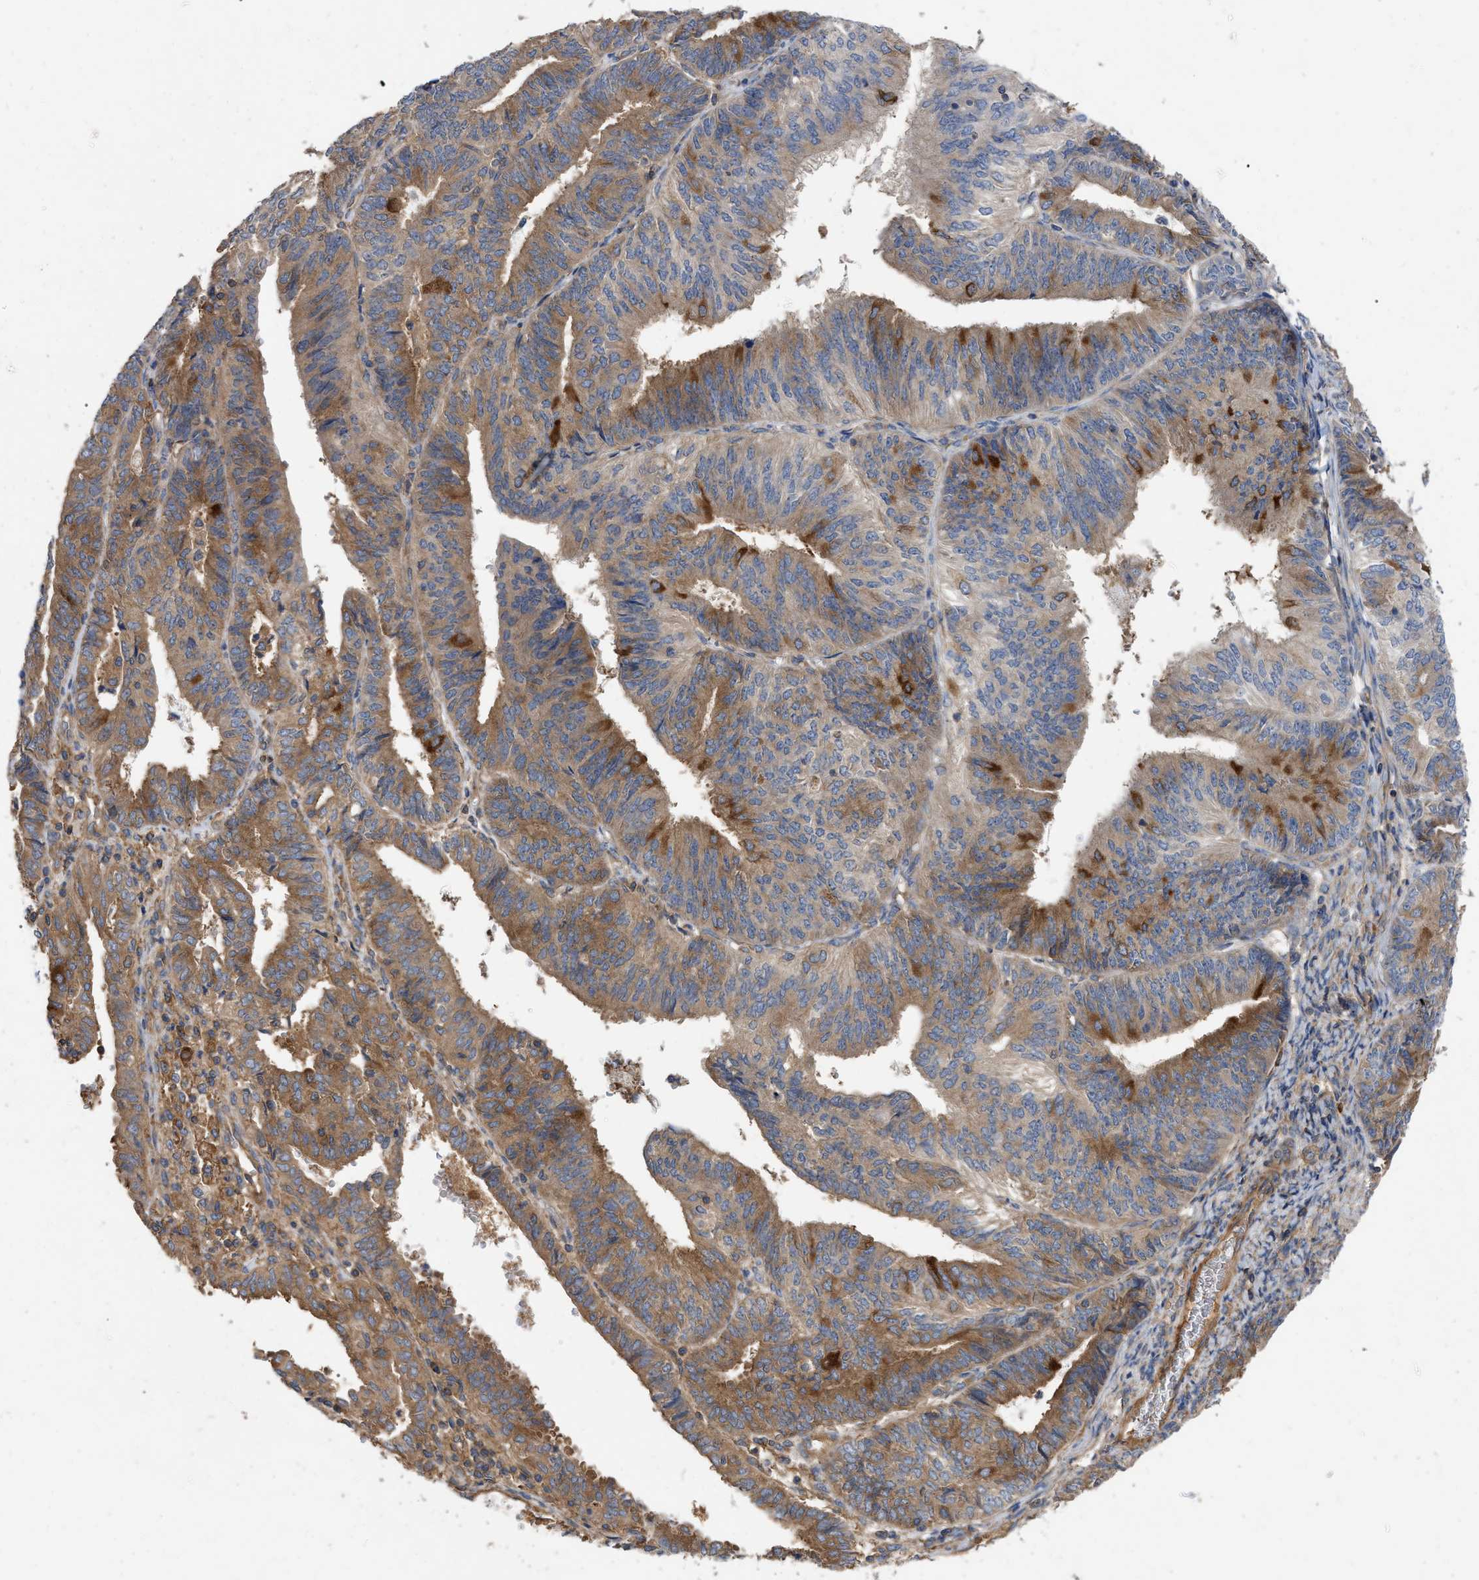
{"staining": {"intensity": "moderate", "quantity": ">75%", "location": "cytoplasmic/membranous"}, "tissue": "endometrial cancer", "cell_type": "Tumor cells", "image_type": "cancer", "snomed": [{"axis": "morphology", "description": "Adenocarcinoma, NOS"}, {"axis": "topography", "description": "Endometrium"}], "caption": "The photomicrograph reveals staining of endometrial adenocarcinoma, revealing moderate cytoplasmic/membranous protein staining (brown color) within tumor cells. (brown staining indicates protein expression, while blue staining denotes nuclei).", "gene": "RABEP1", "patient": {"sex": "female", "age": 58}}